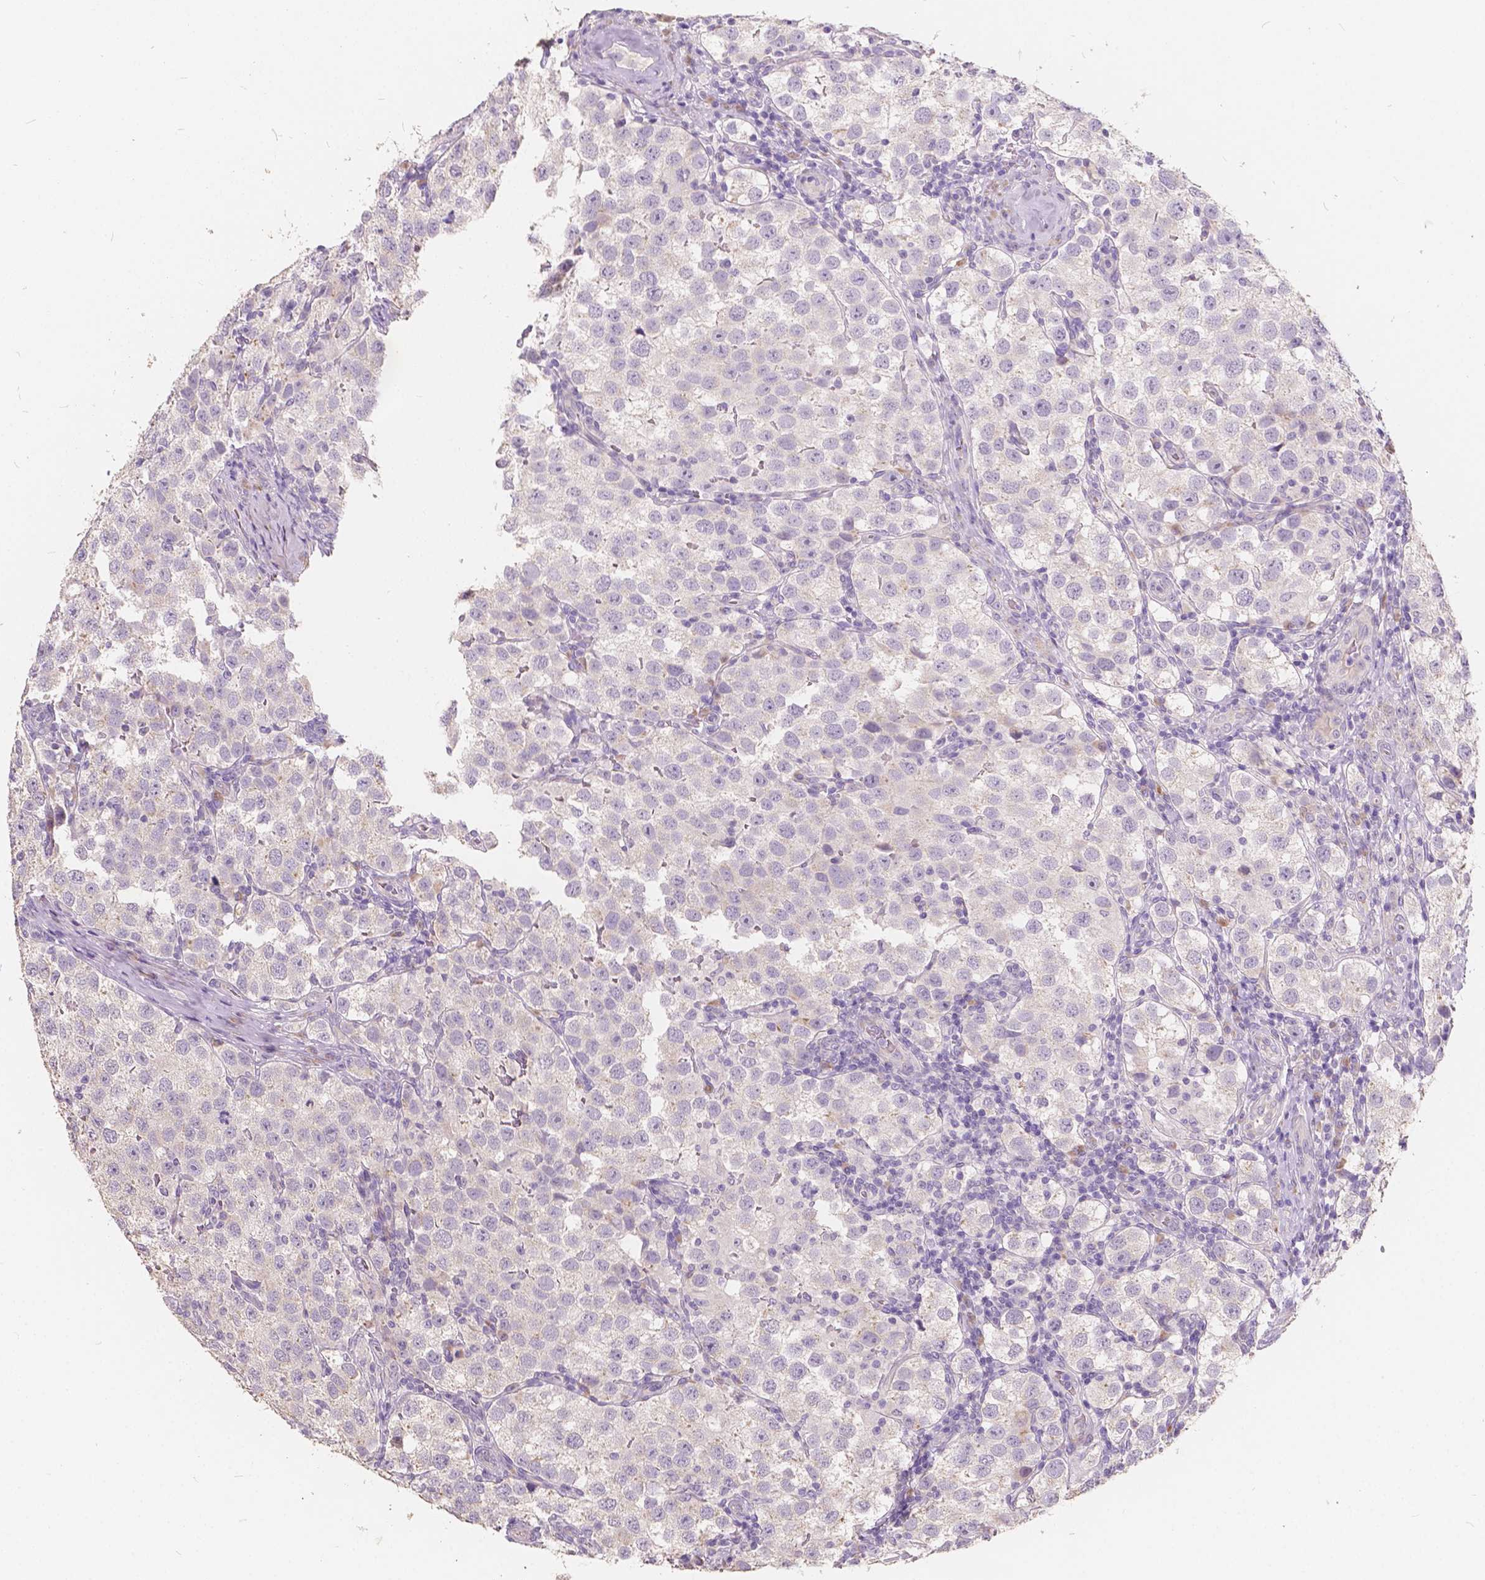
{"staining": {"intensity": "negative", "quantity": "none", "location": "none"}, "tissue": "testis cancer", "cell_type": "Tumor cells", "image_type": "cancer", "snomed": [{"axis": "morphology", "description": "Seminoma, NOS"}, {"axis": "topography", "description": "Testis"}], "caption": "This photomicrograph is of seminoma (testis) stained with IHC to label a protein in brown with the nuclei are counter-stained blue. There is no staining in tumor cells. The staining is performed using DAB (3,3'-diaminobenzidine) brown chromogen with nuclei counter-stained in using hematoxylin.", "gene": "SLC7A8", "patient": {"sex": "male", "age": 37}}